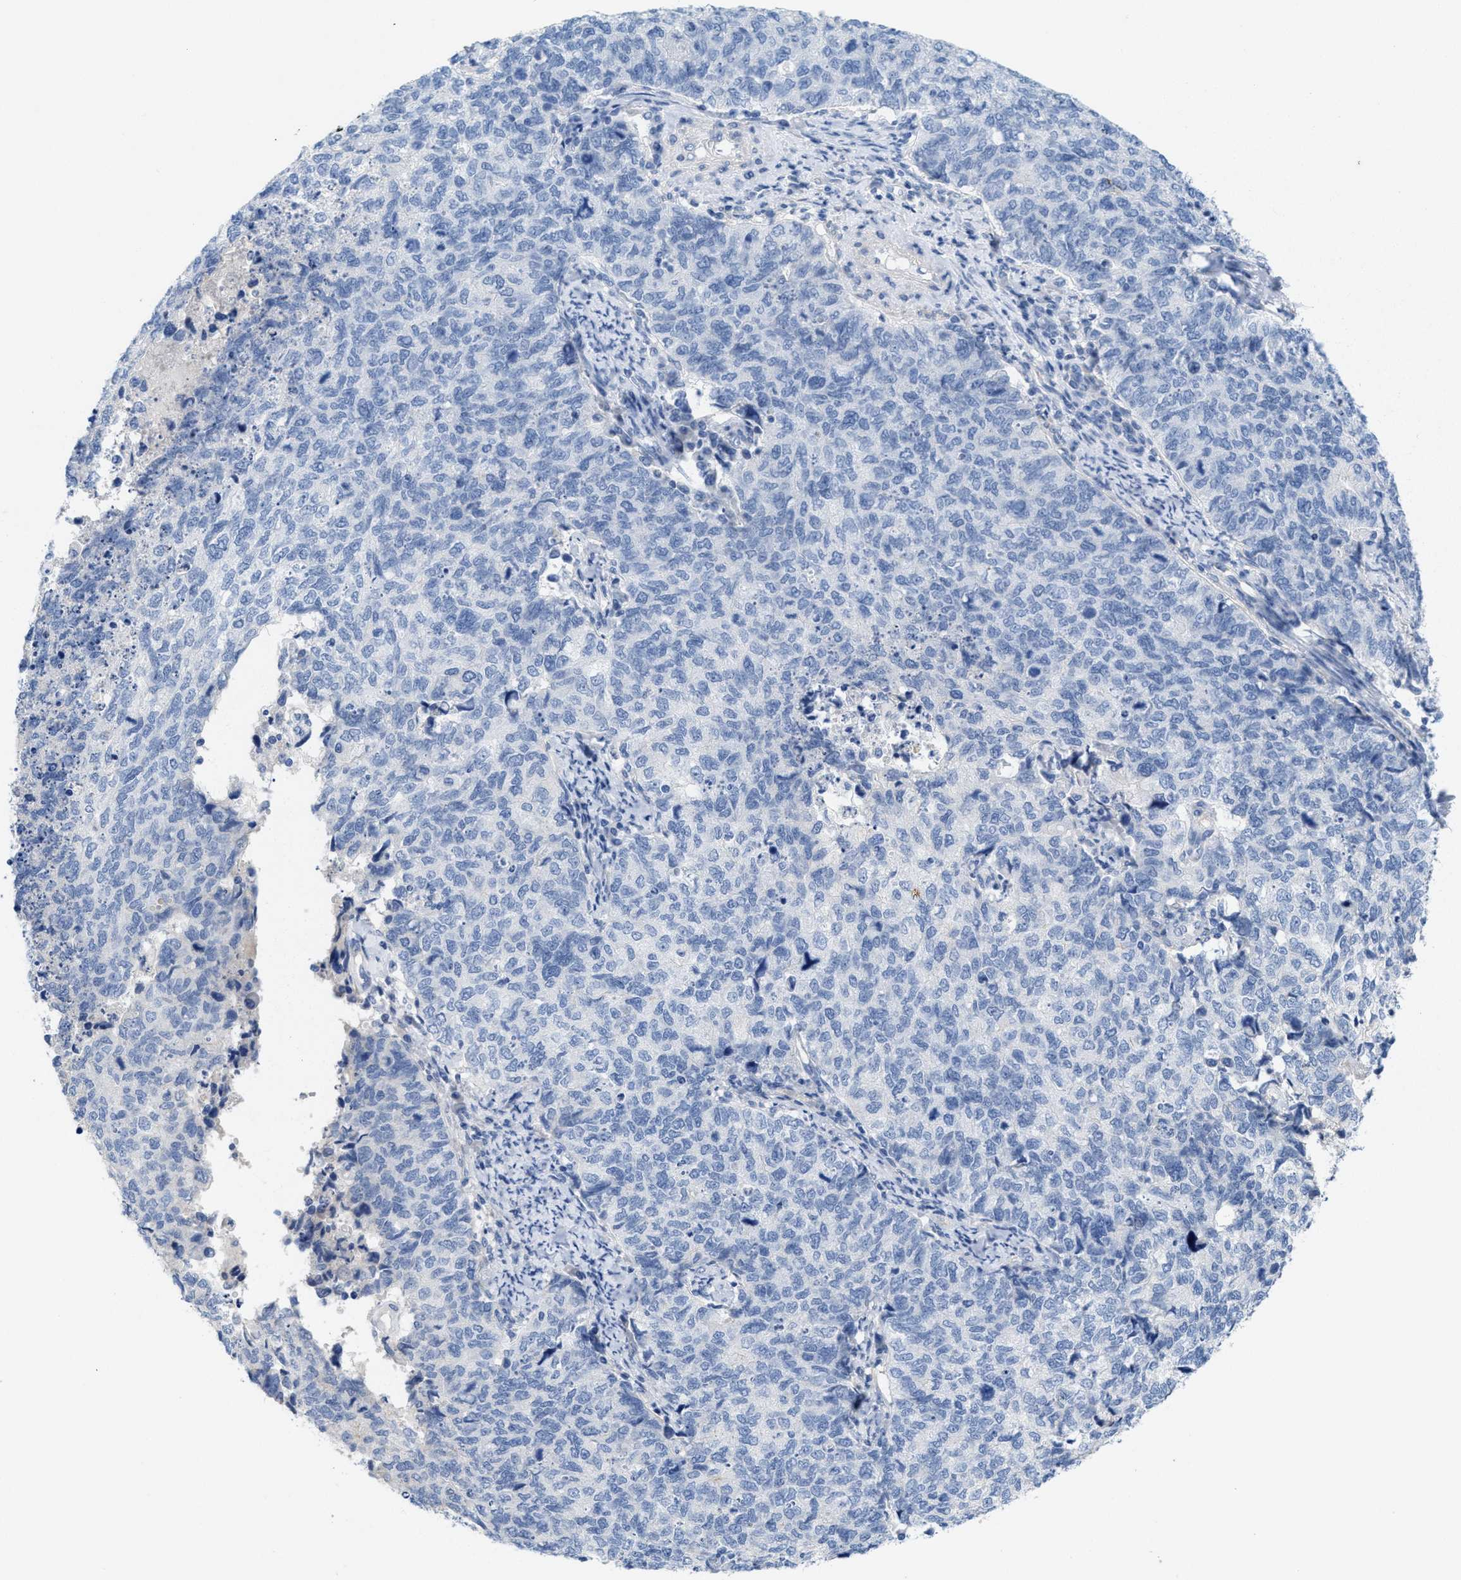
{"staining": {"intensity": "negative", "quantity": "none", "location": "none"}, "tissue": "cervical cancer", "cell_type": "Tumor cells", "image_type": "cancer", "snomed": [{"axis": "morphology", "description": "Squamous cell carcinoma, NOS"}, {"axis": "topography", "description": "Cervix"}], "caption": "This is an IHC histopathology image of human squamous cell carcinoma (cervical). There is no positivity in tumor cells.", "gene": "CPA2", "patient": {"sex": "female", "age": 63}}